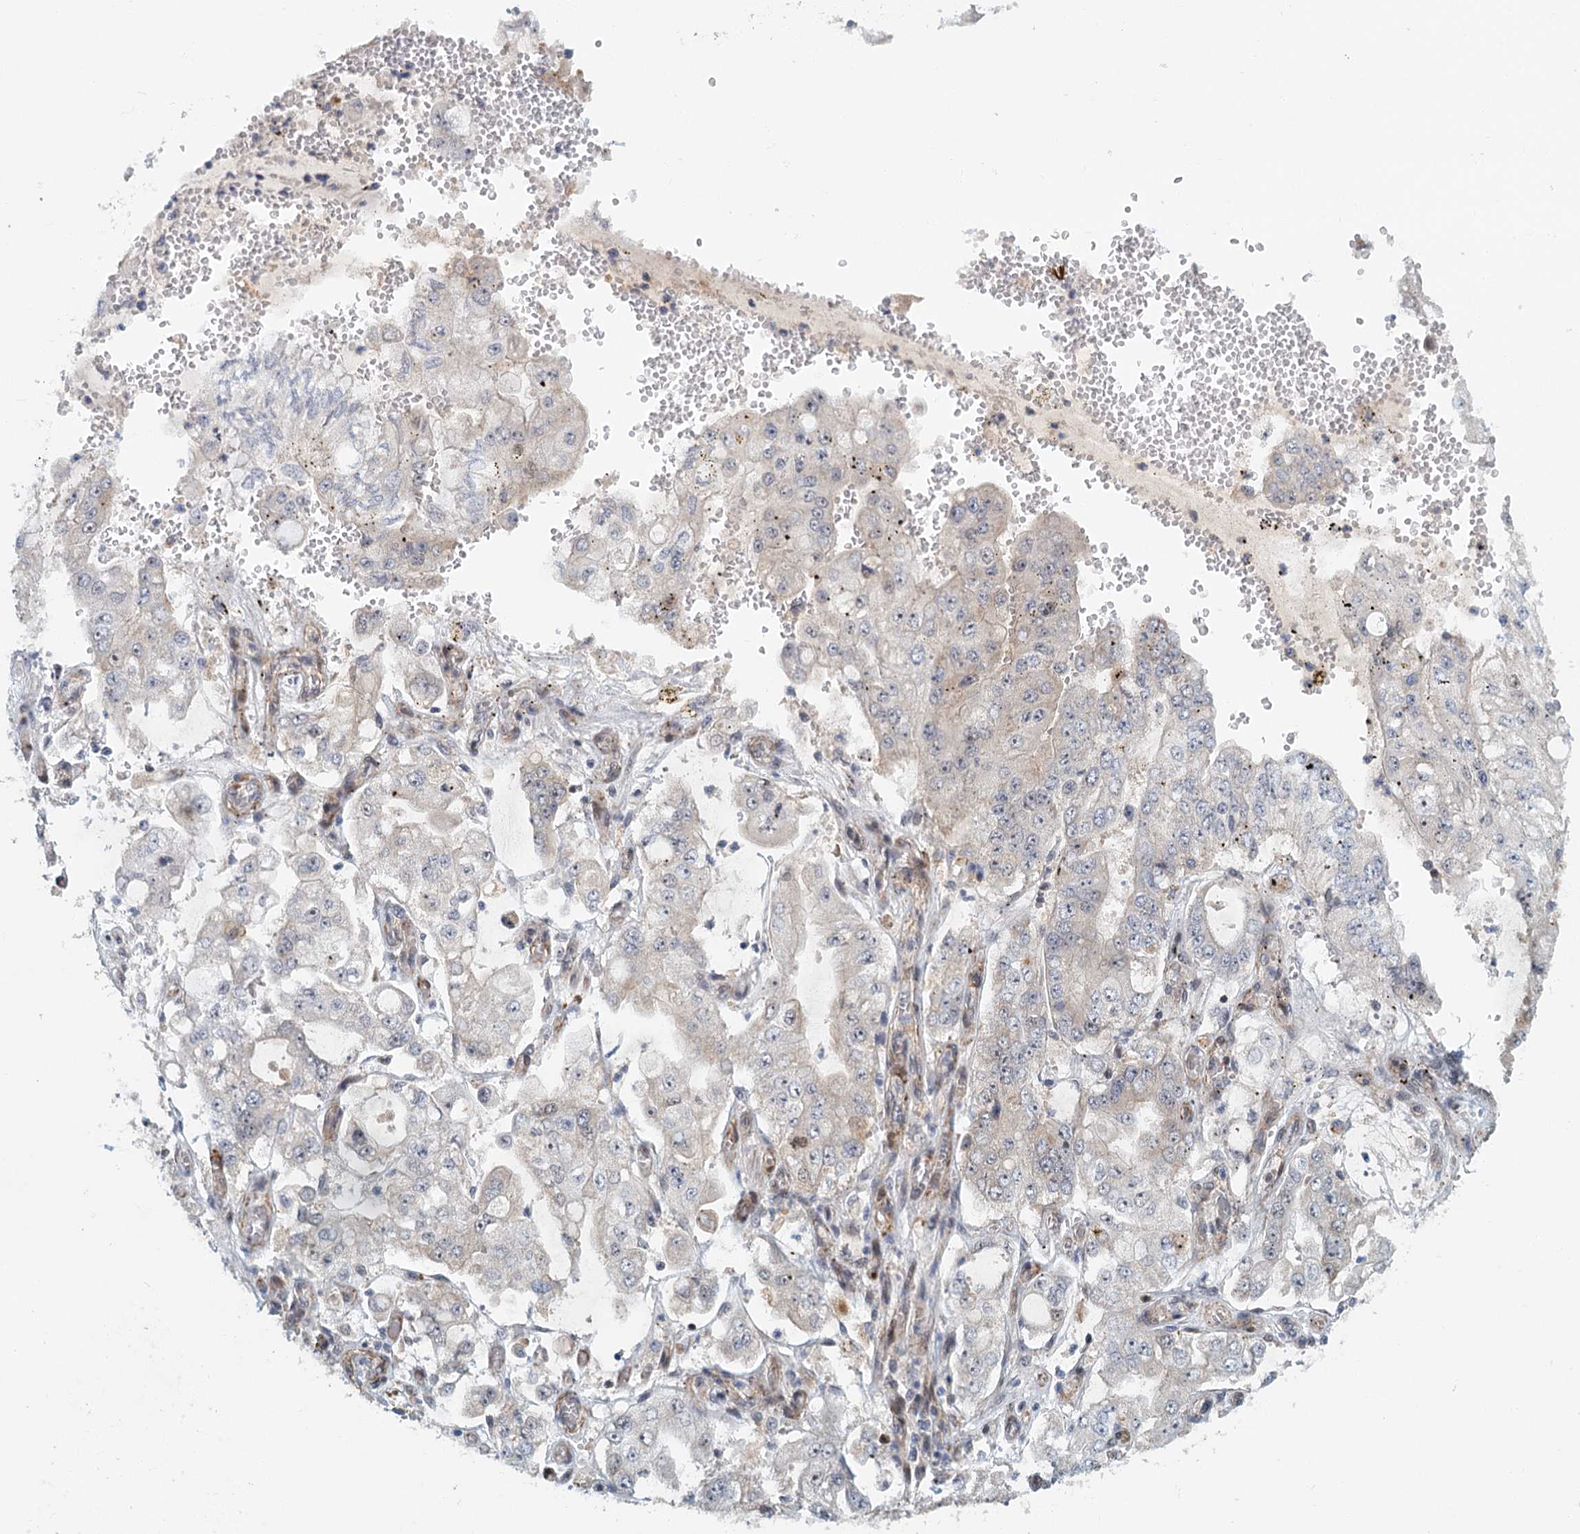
{"staining": {"intensity": "weak", "quantity": "<25%", "location": "cytoplasmic/membranous"}, "tissue": "stomach cancer", "cell_type": "Tumor cells", "image_type": "cancer", "snomed": [{"axis": "morphology", "description": "Adenocarcinoma, NOS"}, {"axis": "topography", "description": "Stomach"}], "caption": "Protein analysis of stomach cancer (adenocarcinoma) displays no significant staining in tumor cells. The staining was performed using DAB (3,3'-diaminobenzidine) to visualize the protein expression in brown, while the nuclei were stained in blue with hematoxylin (Magnification: 20x).", "gene": "TAS2R42", "patient": {"sex": "male", "age": 76}}